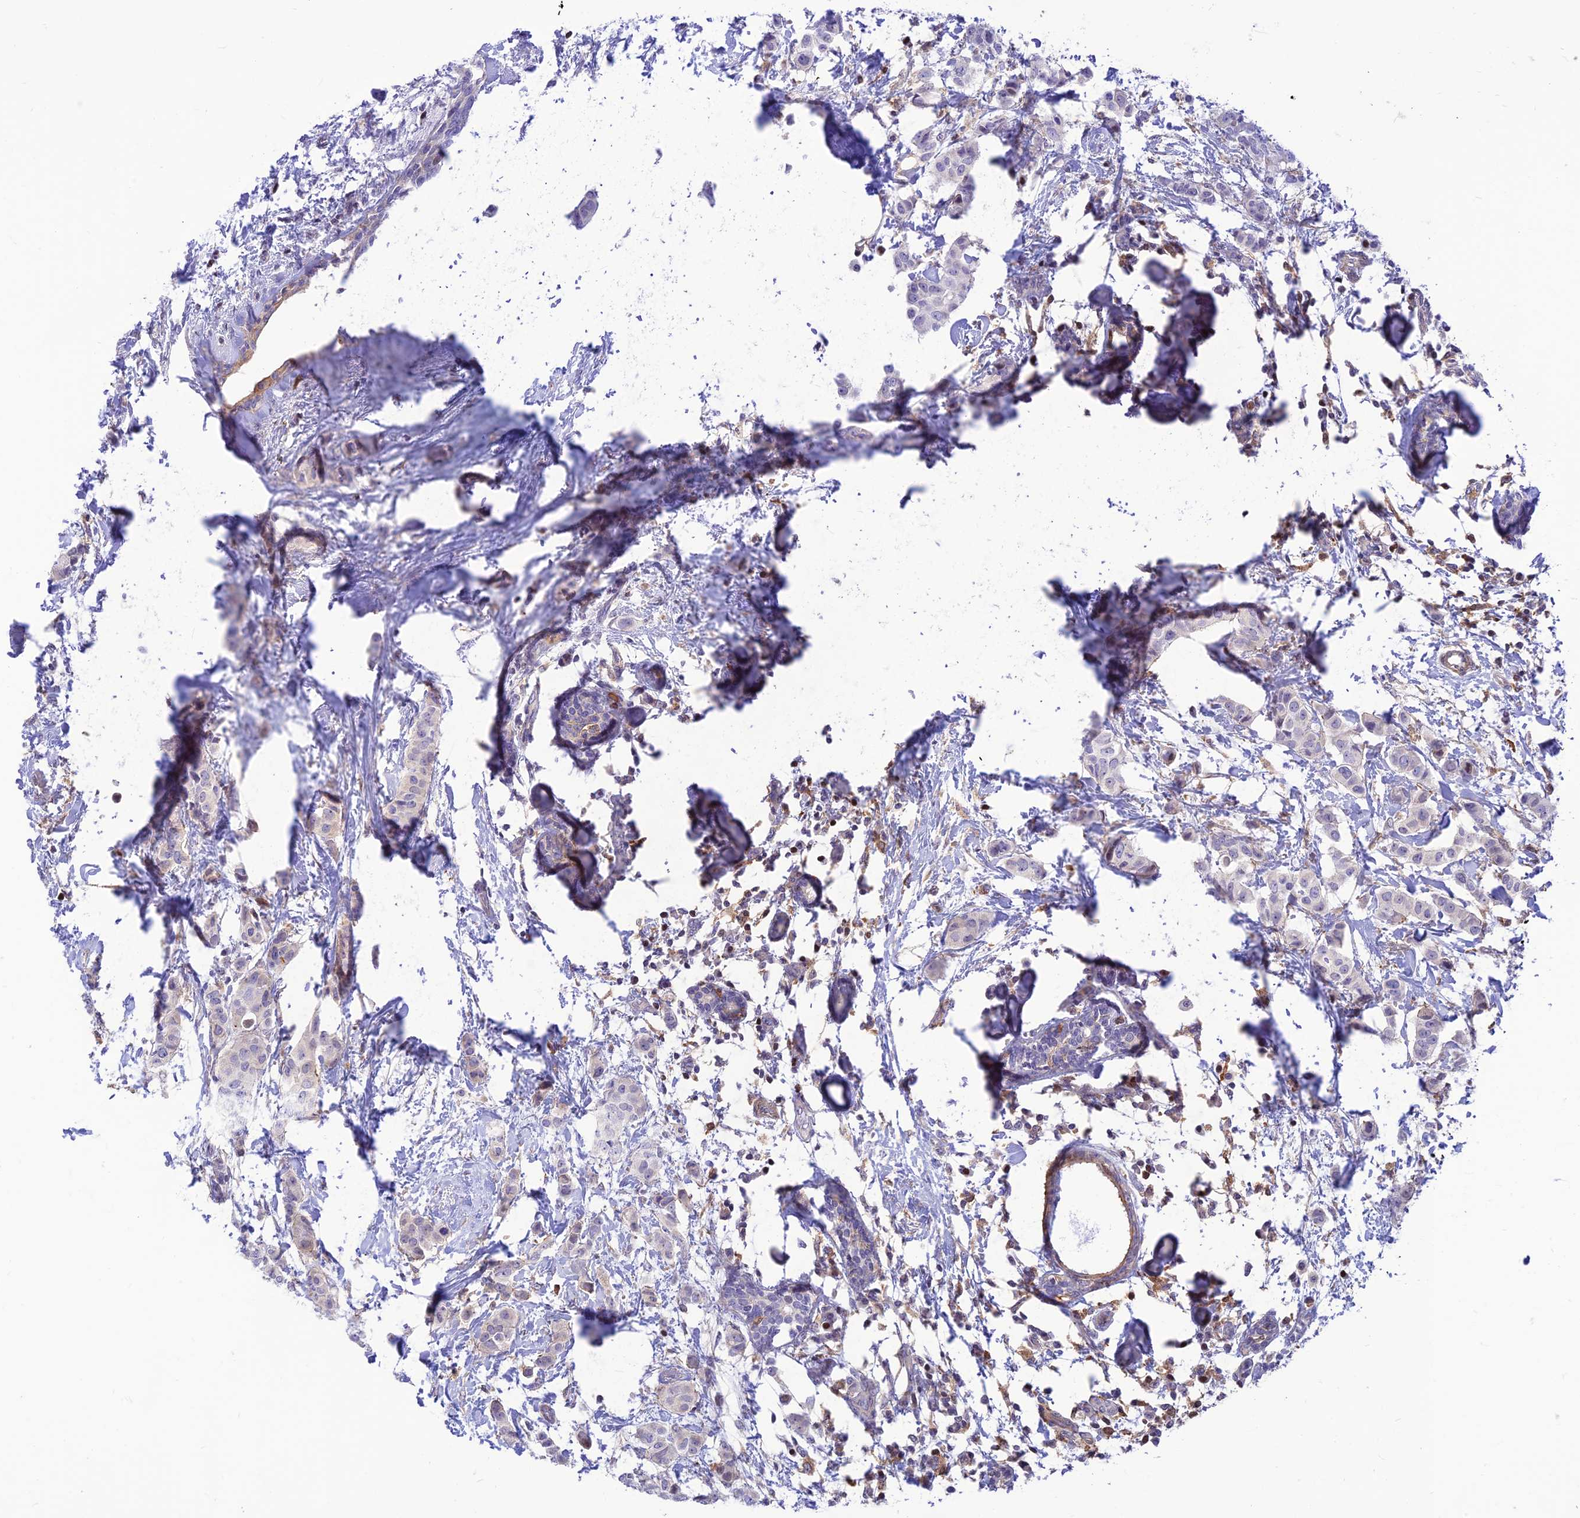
{"staining": {"intensity": "negative", "quantity": "none", "location": "none"}, "tissue": "breast cancer", "cell_type": "Tumor cells", "image_type": "cancer", "snomed": [{"axis": "morphology", "description": "Duct carcinoma"}, {"axis": "topography", "description": "Breast"}], "caption": "This is a photomicrograph of immunohistochemistry (IHC) staining of intraductal carcinoma (breast), which shows no positivity in tumor cells.", "gene": "FAM186B", "patient": {"sex": "female", "age": 40}}